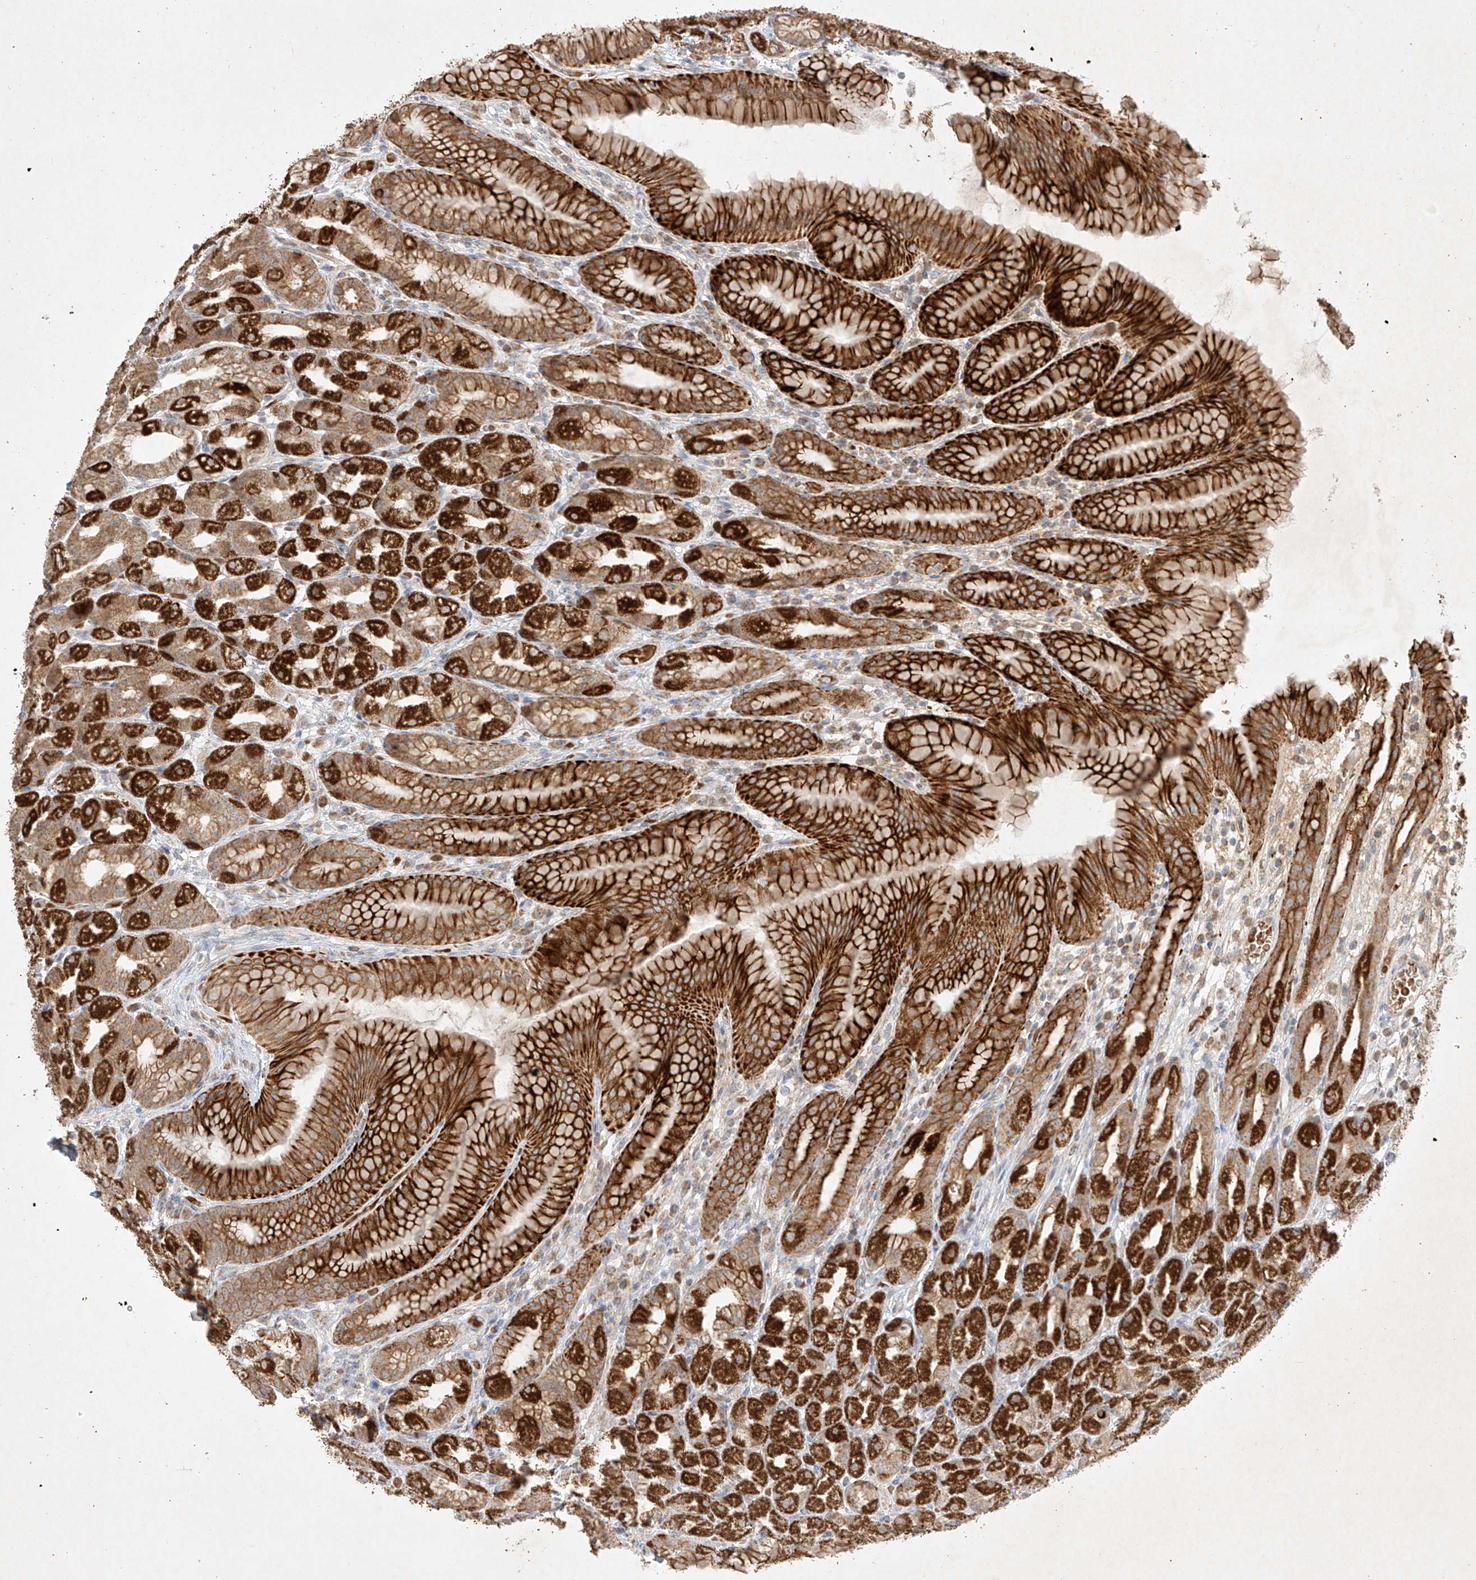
{"staining": {"intensity": "strong", "quantity": "25%-75%", "location": "cytoplasmic/membranous"}, "tissue": "stomach", "cell_type": "Glandular cells", "image_type": "normal", "snomed": [{"axis": "morphology", "description": "Normal tissue, NOS"}, {"axis": "topography", "description": "Stomach, upper"}], "caption": "Immunohistochemical staining of normal human stomach displays strong cytoplasmic/membranous protein positivity in approximately 25%-75% of glandular cells.", "gene": "KPNA7", "patient": {"sex": "male", "age": 68}}